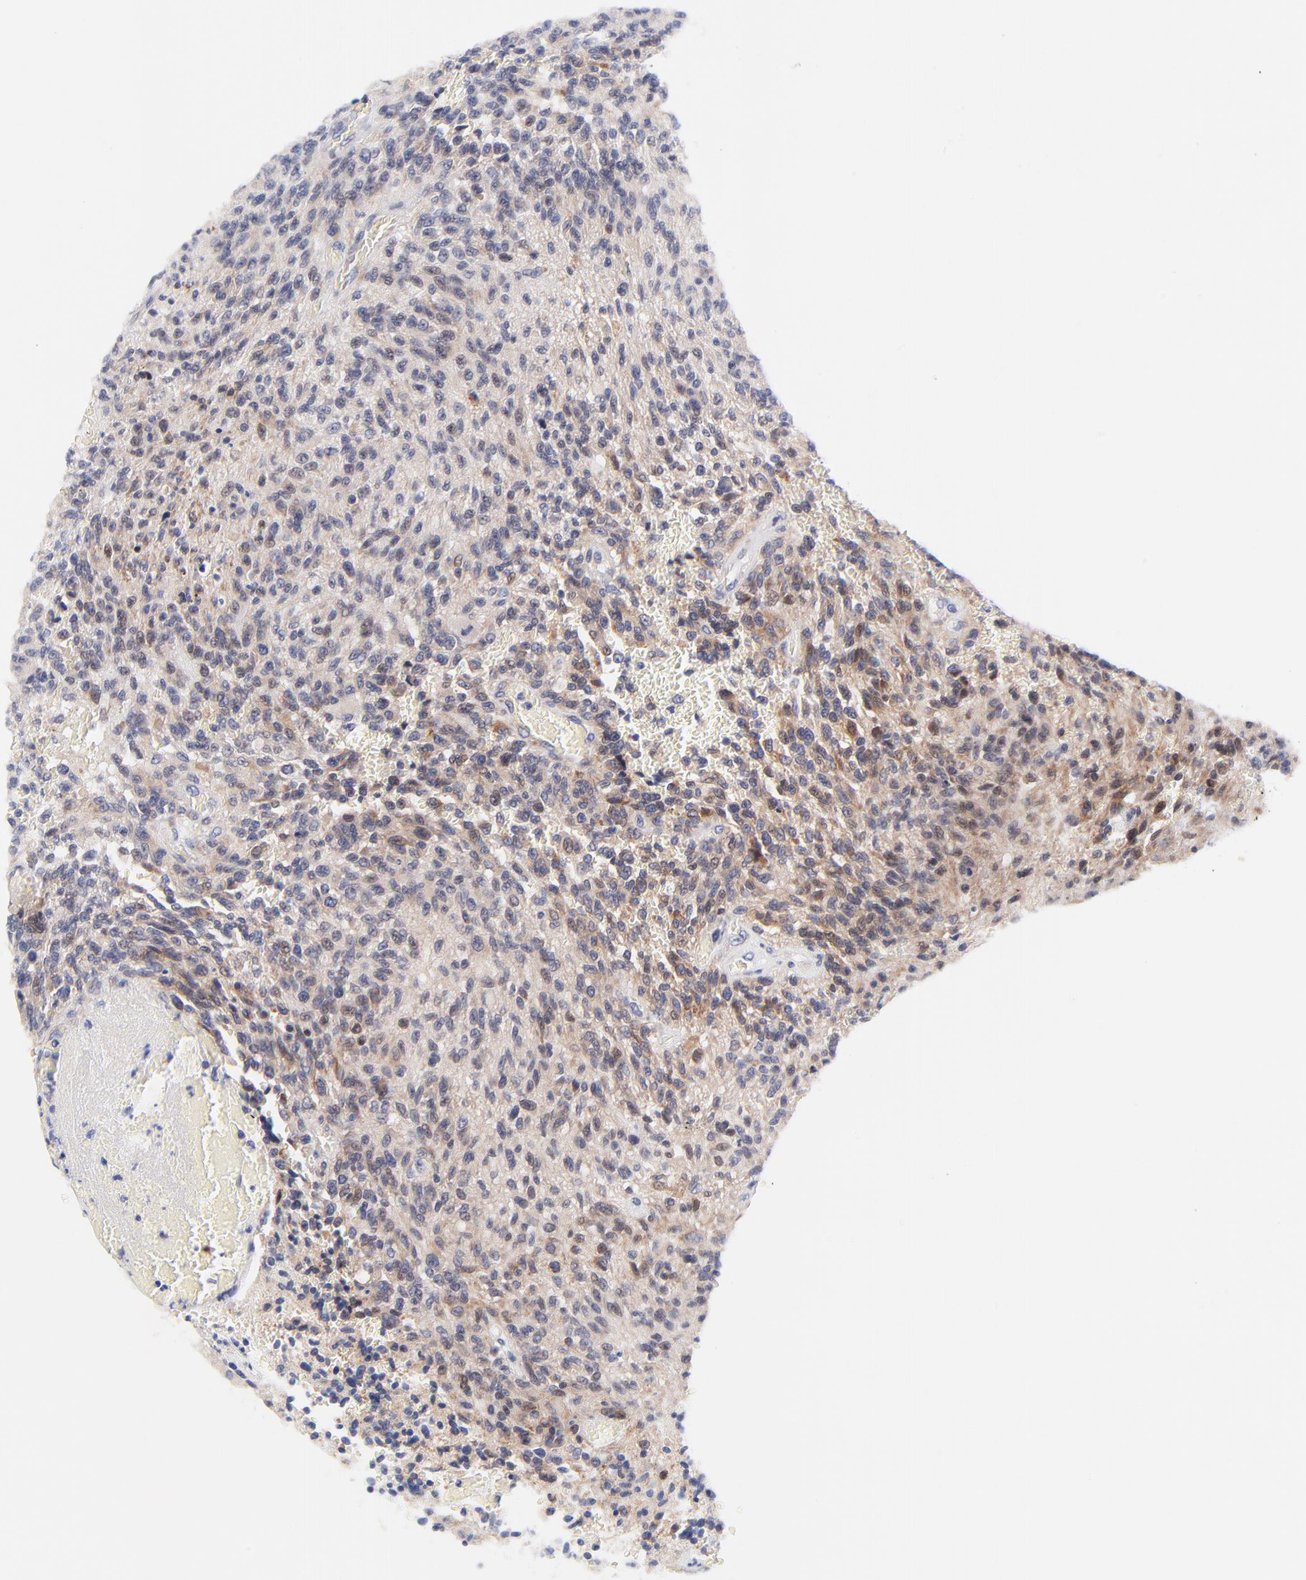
{"staining": {"intensity": "weak", "quantity": "25%-75%", "location": "nuclear"}, "tissue": "glioma", "cell_type": "Tumor cells", "image_type": "cancer", "snomed": [{"axis": "morphology", "description": "Normal tissue, NOS"}, {"axis": "morphology", "description": "Glioma, malignant, High grade"}, {"axis": "topography", "description": "Cerebral cortex"}], "caption": "Protein expression analysis of human glioma reveals weak nuclear staining in approximately 25%-75% of tumor cells.", "gene": "AFF2", "patient": {"sex": "male", "age": 56}}